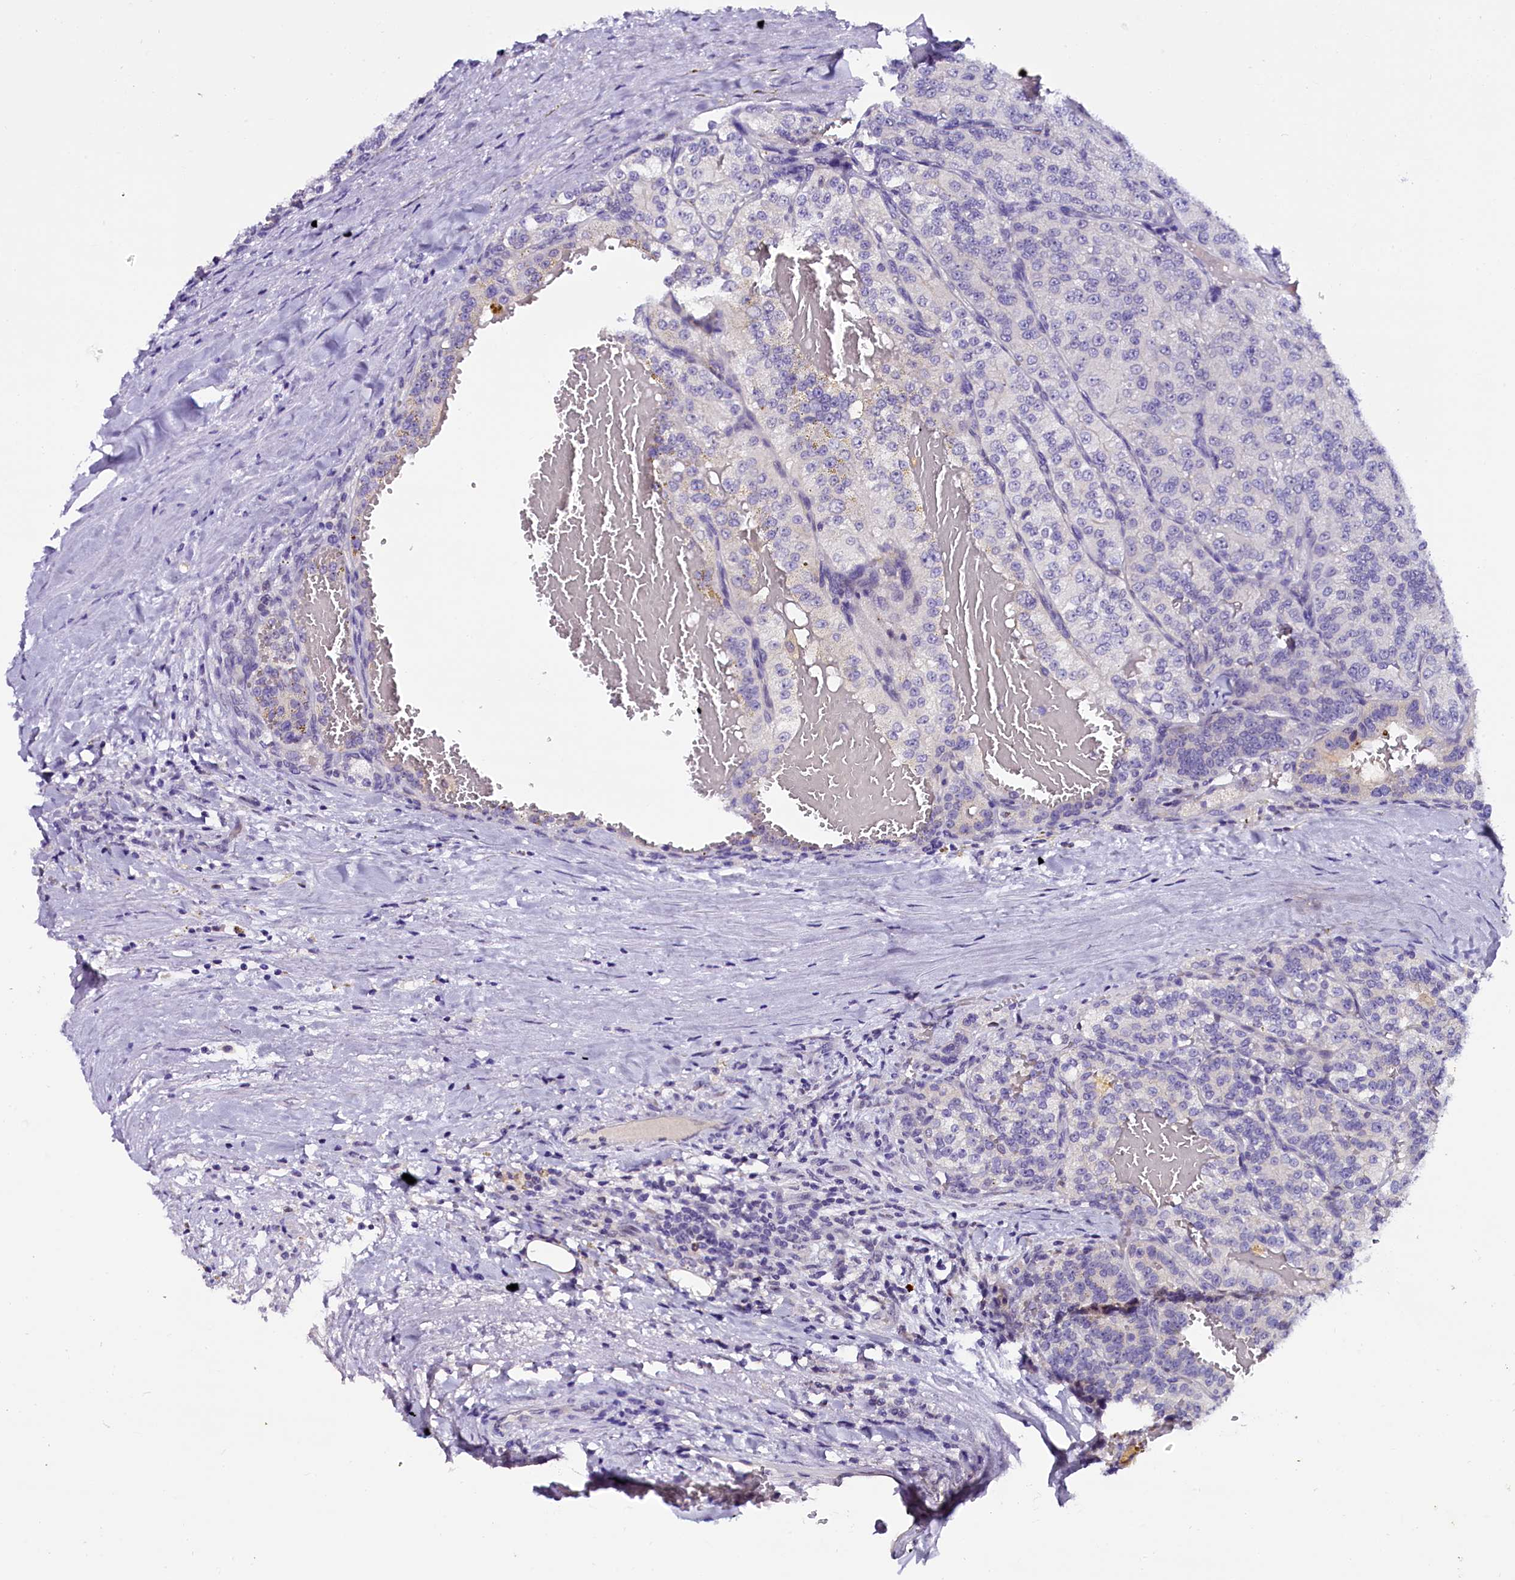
{"staining": {"intensity": "negative", "quantity": "none", "location": "none"}, "tissue": "renal cancer", "cell_type": "Tumor cells", "image_type": "cancer", "snomed": [{"axis": "morphology", "description": "Adenocarcinoma, NOS"}, {"axis": "topography", "description": "Kidney"}], "caption": "Renal adenocarcinoma was stained to show a protein in brown. There is no significant expression in tumor cells. Brightfield microscopy of immunohistochemistry stained with DAB (brown) and hematoxylin (blue), captured at high magnification.", "gene": "IQCN", "patient": {"sex": "female", "age": 63}}